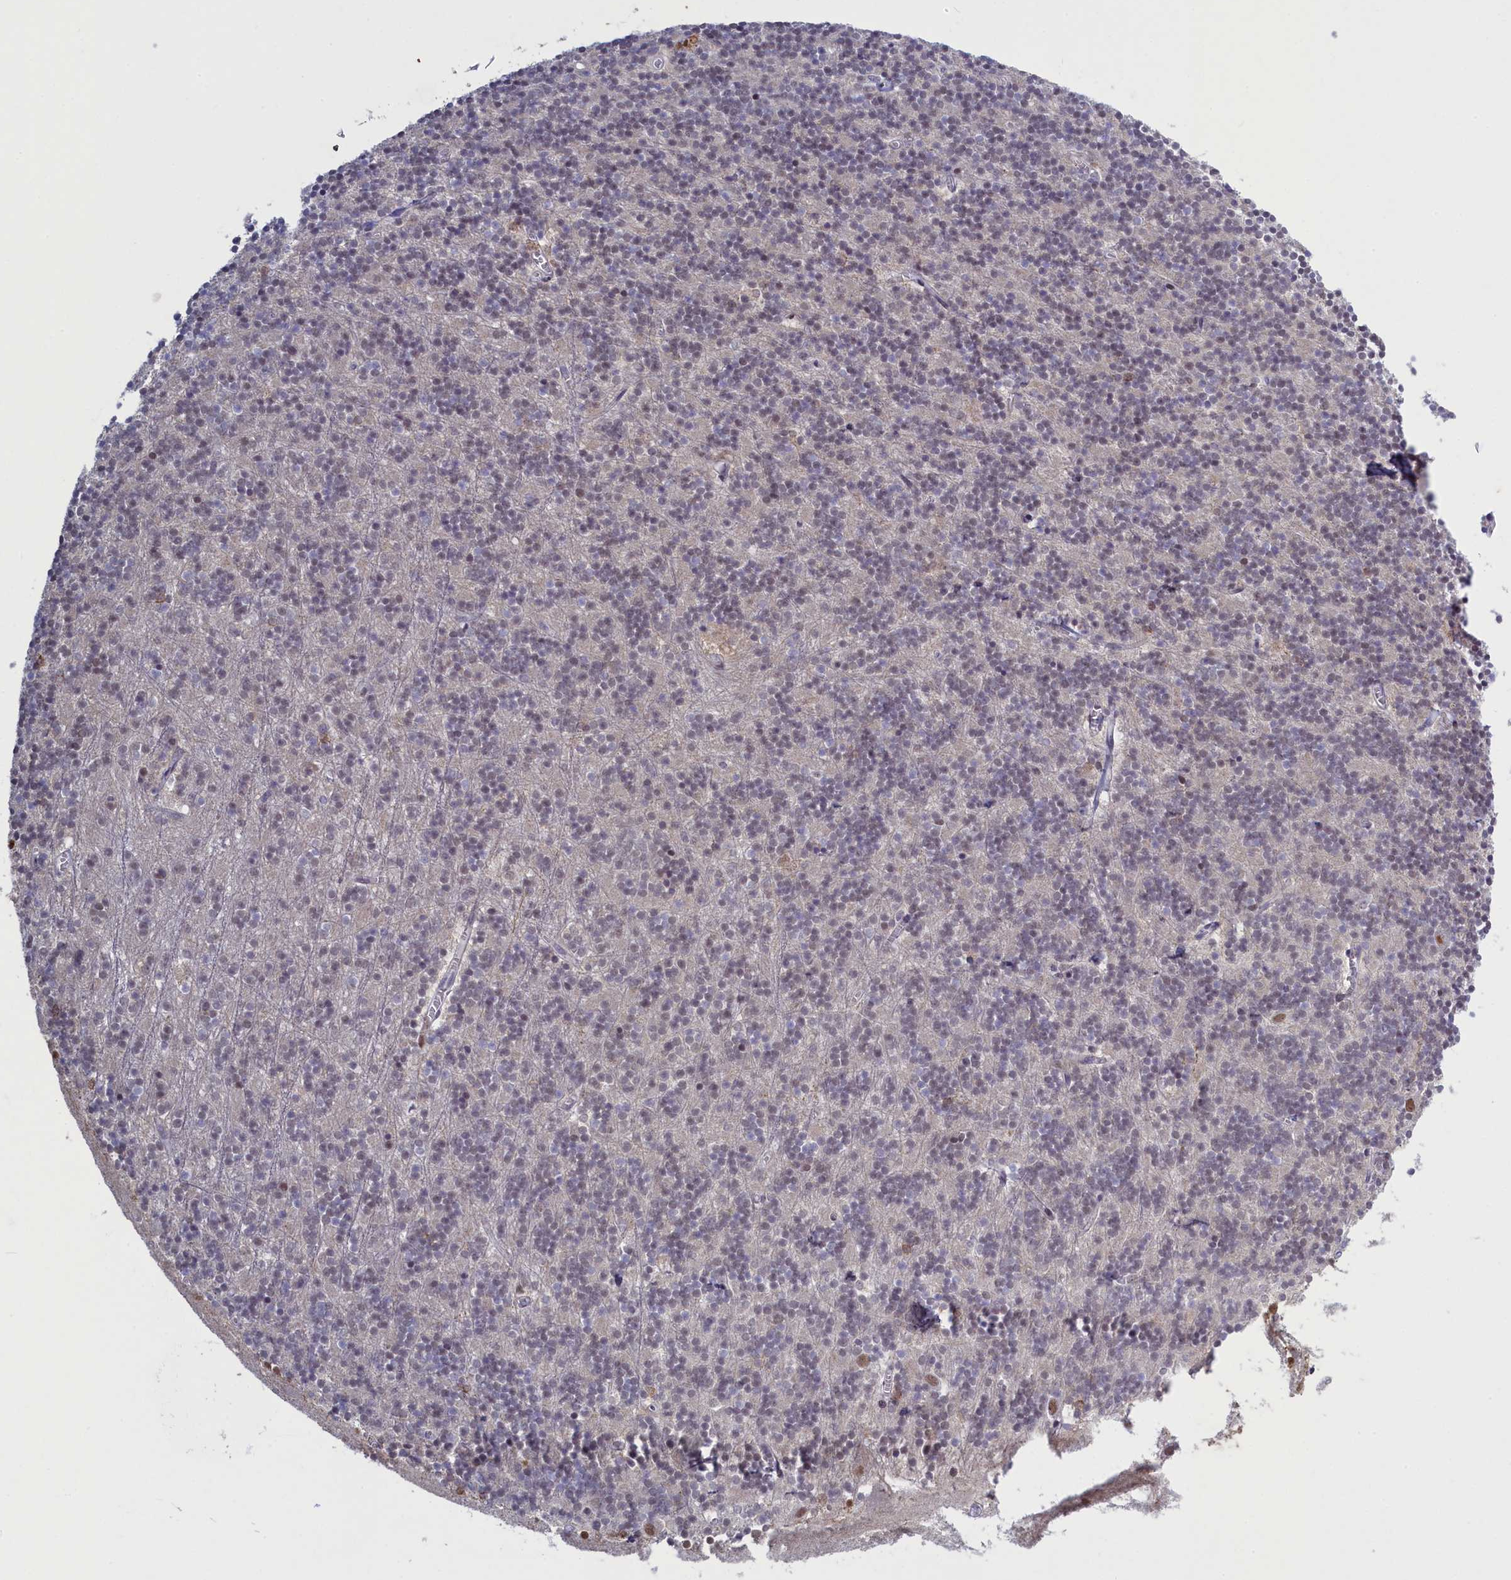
{"staining": {"intensity": "weak", "quantity": "<25%", "location": "nuclear"}, "tissue": "cerebellum", "cell_type": "Cells in granular layer", "image_type": "normal", "snomed": [{"axis": "morphology", "description": "Normal tissue, NOS"}, {"axis": "topography", "description": "Cerebellum"}], "caption": "Protein analysis of normal cerebellum demonstrates no significant expression in cells in granular layer.", "gene": "ATF7IP2", "patient": {"sex": "male", "age": 54}}